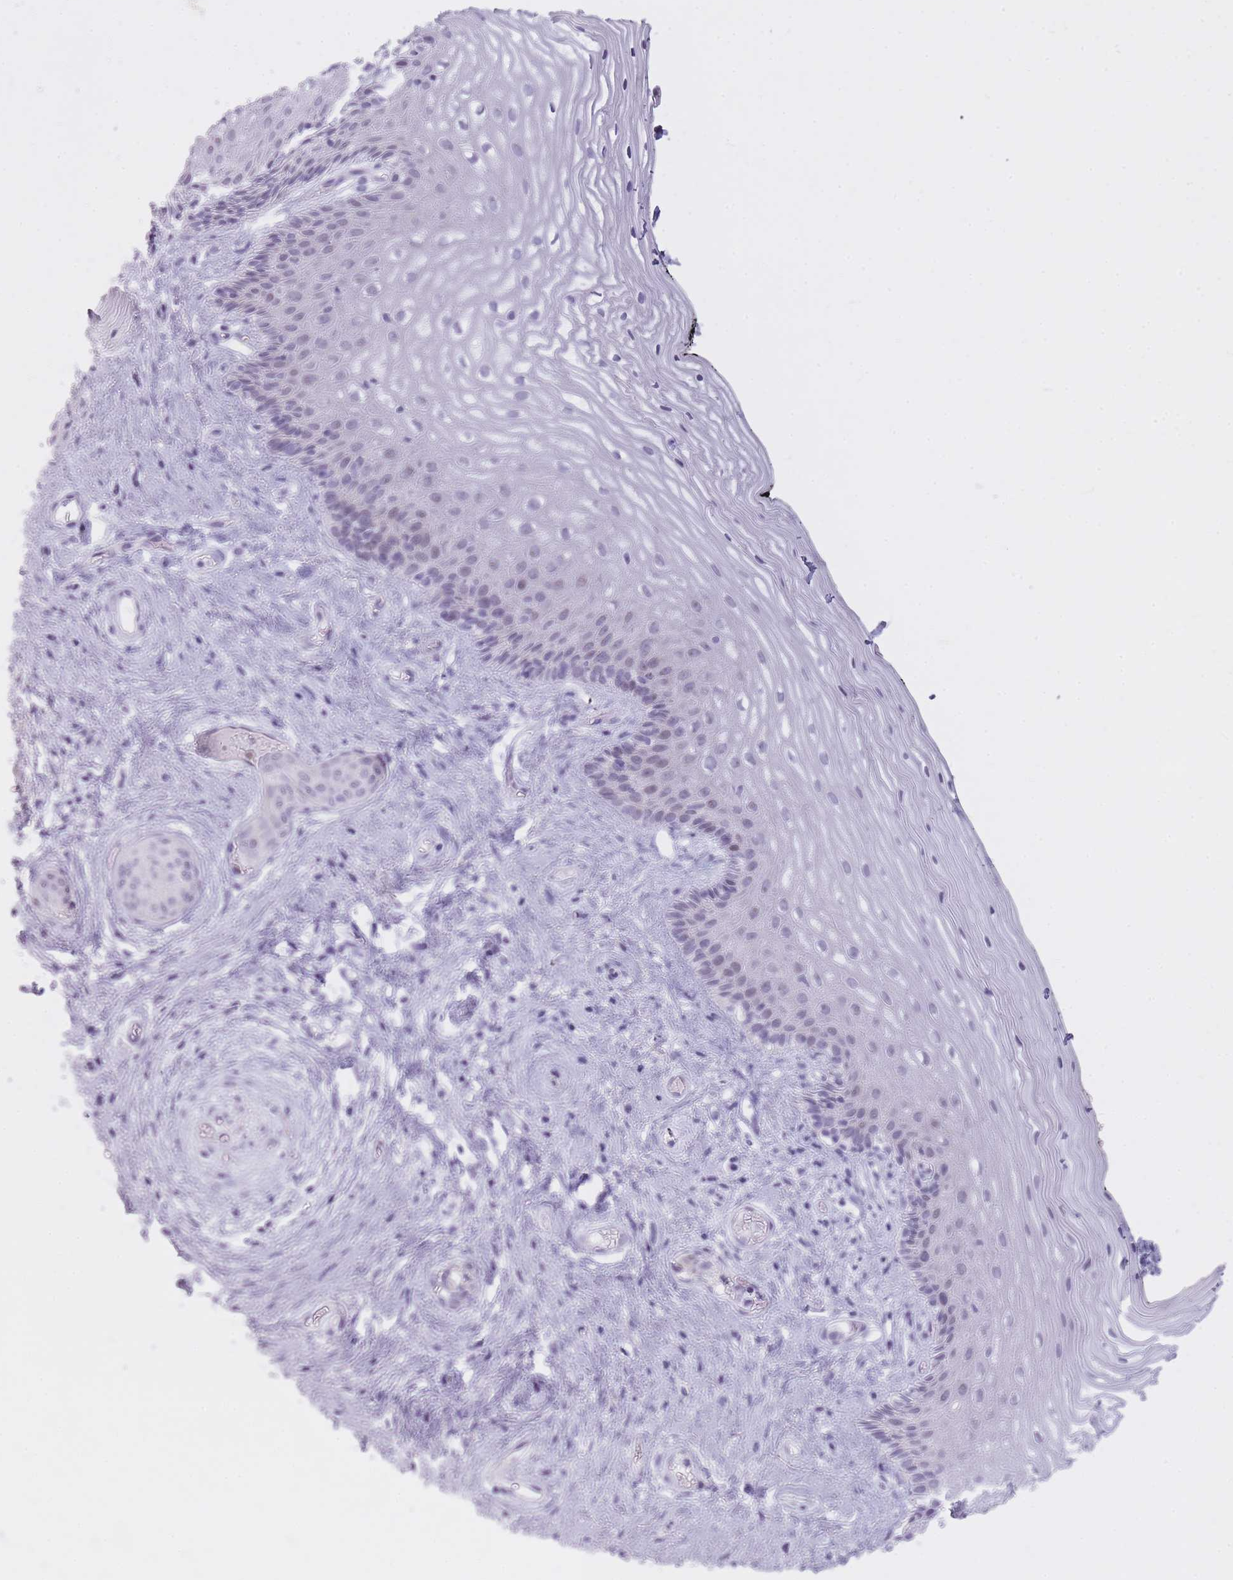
{"staining": {"intensity": "negative", "quantity": "none", "location": "none"}, "tissue": "vagina", "cell_type": "Squamous epithelial cells", "image_type": "normal", "snomed": [{"axis": "morphology", "description": "Normal tissue, NOS"}, {"axis": "topography", "description": "Vagina"}], "caption": "Immunohistochemical staining of benign vagina demonstrates no significant expression in squamous epithelial cells. (DAB immunohistochemistry with hematoxylin counter stain).", "gene": "GOLGA6A", "patient": {"sex": "female", "age": 47}}